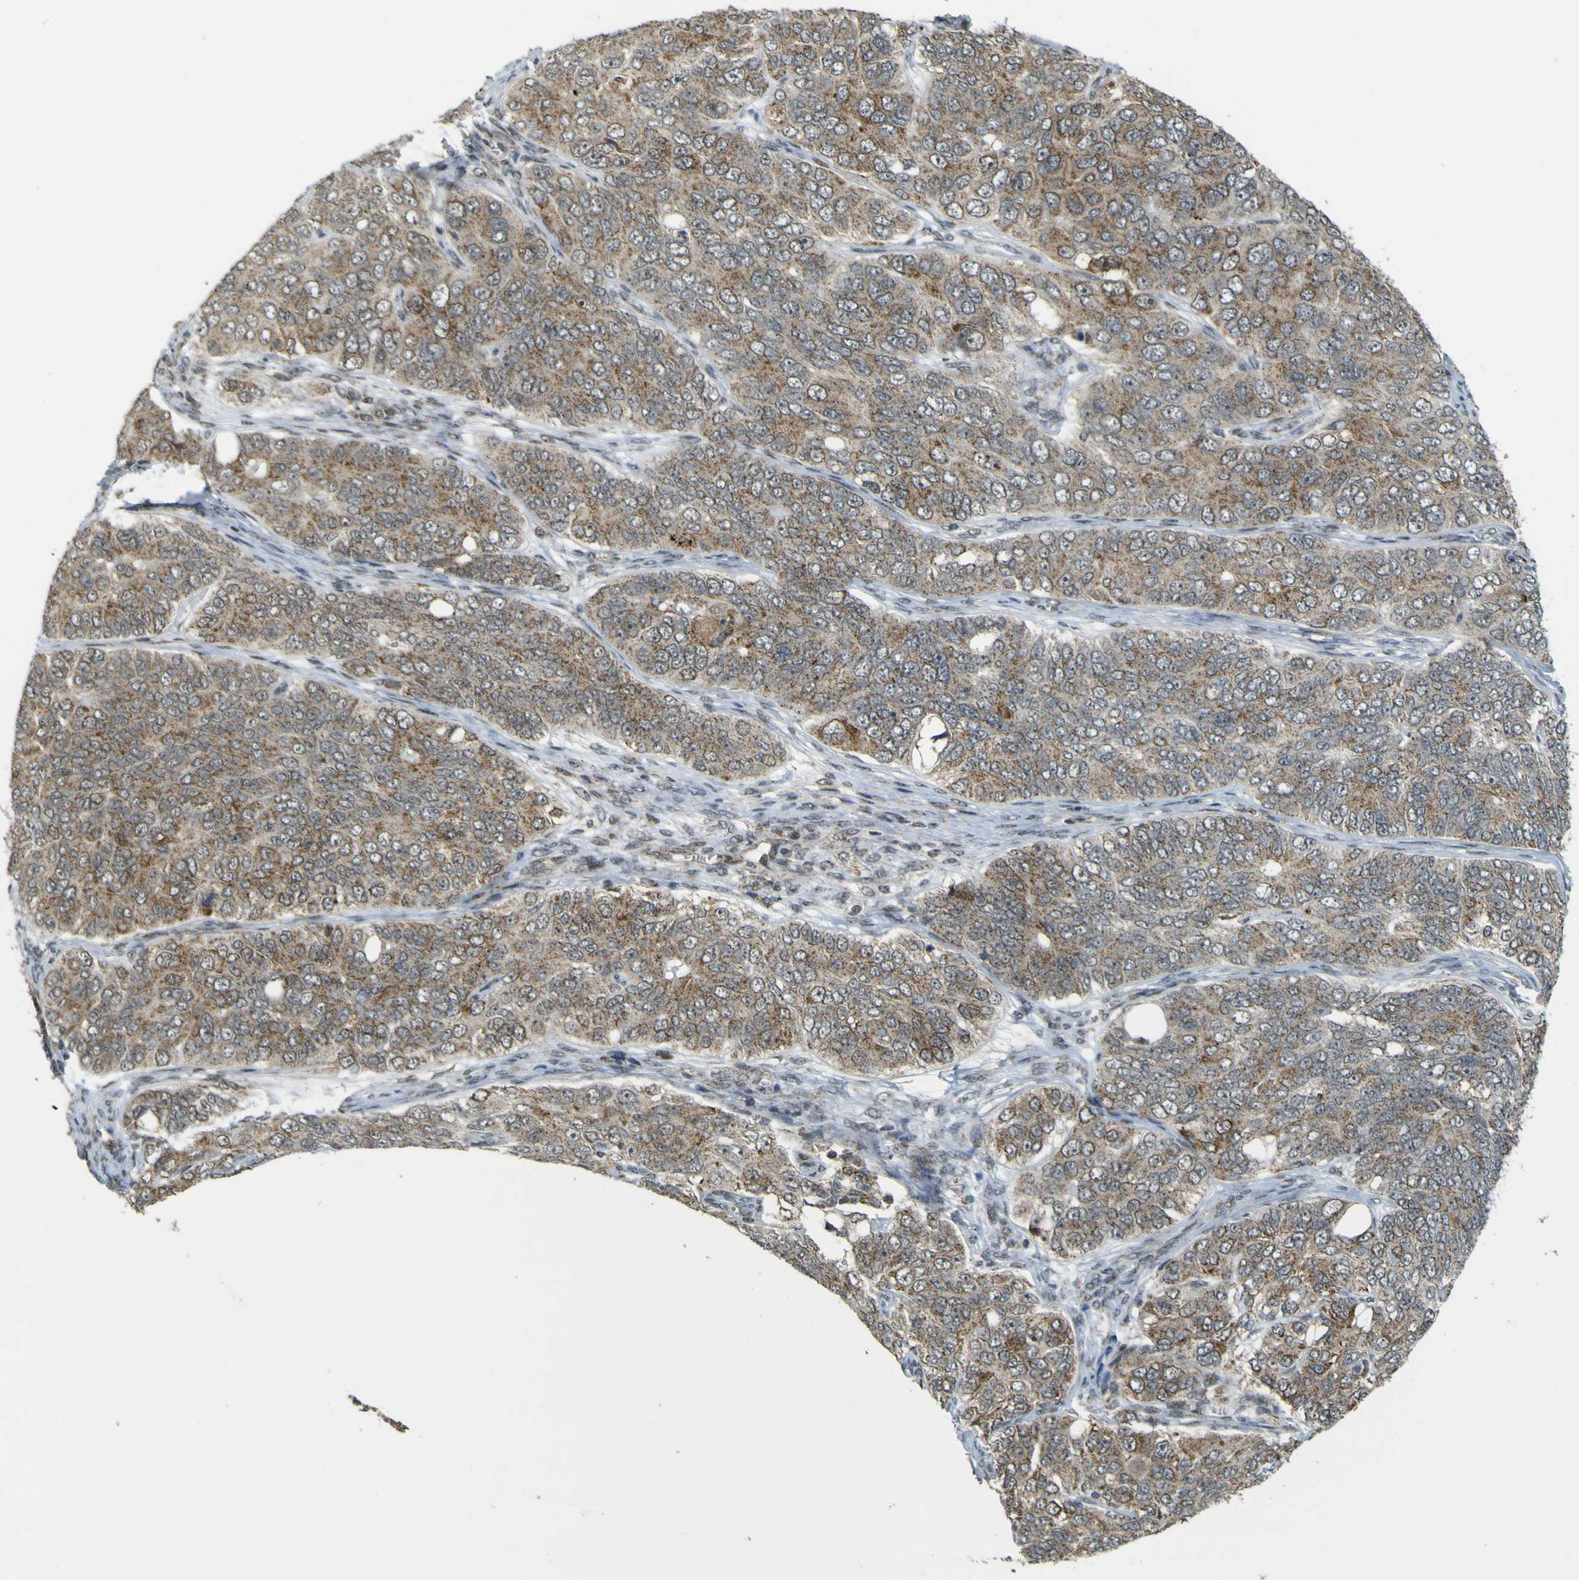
{"staining": {"intensity": "moderate", "quantity": ">75%", "location": "cytoplasmic/membranous"}, "tissue": "ovarian cancer", "cell_type": "Tumor cells", "image_type": "cancer", "snomed": [{"axis": "morphology", "description": "Carcinoma, endometroid"}, {"axis": "topography", "description": "Ovary"}], "caption": "There is medium levels of moderate cytoplasmic/membranous staining in tumor cells of ovarian cancer (endometroid carcinoma), as demonstrated by immunohistochemical staining (brown color).", "gene": "ACBD5", "patient": {"sex": "female", "age": 51}}